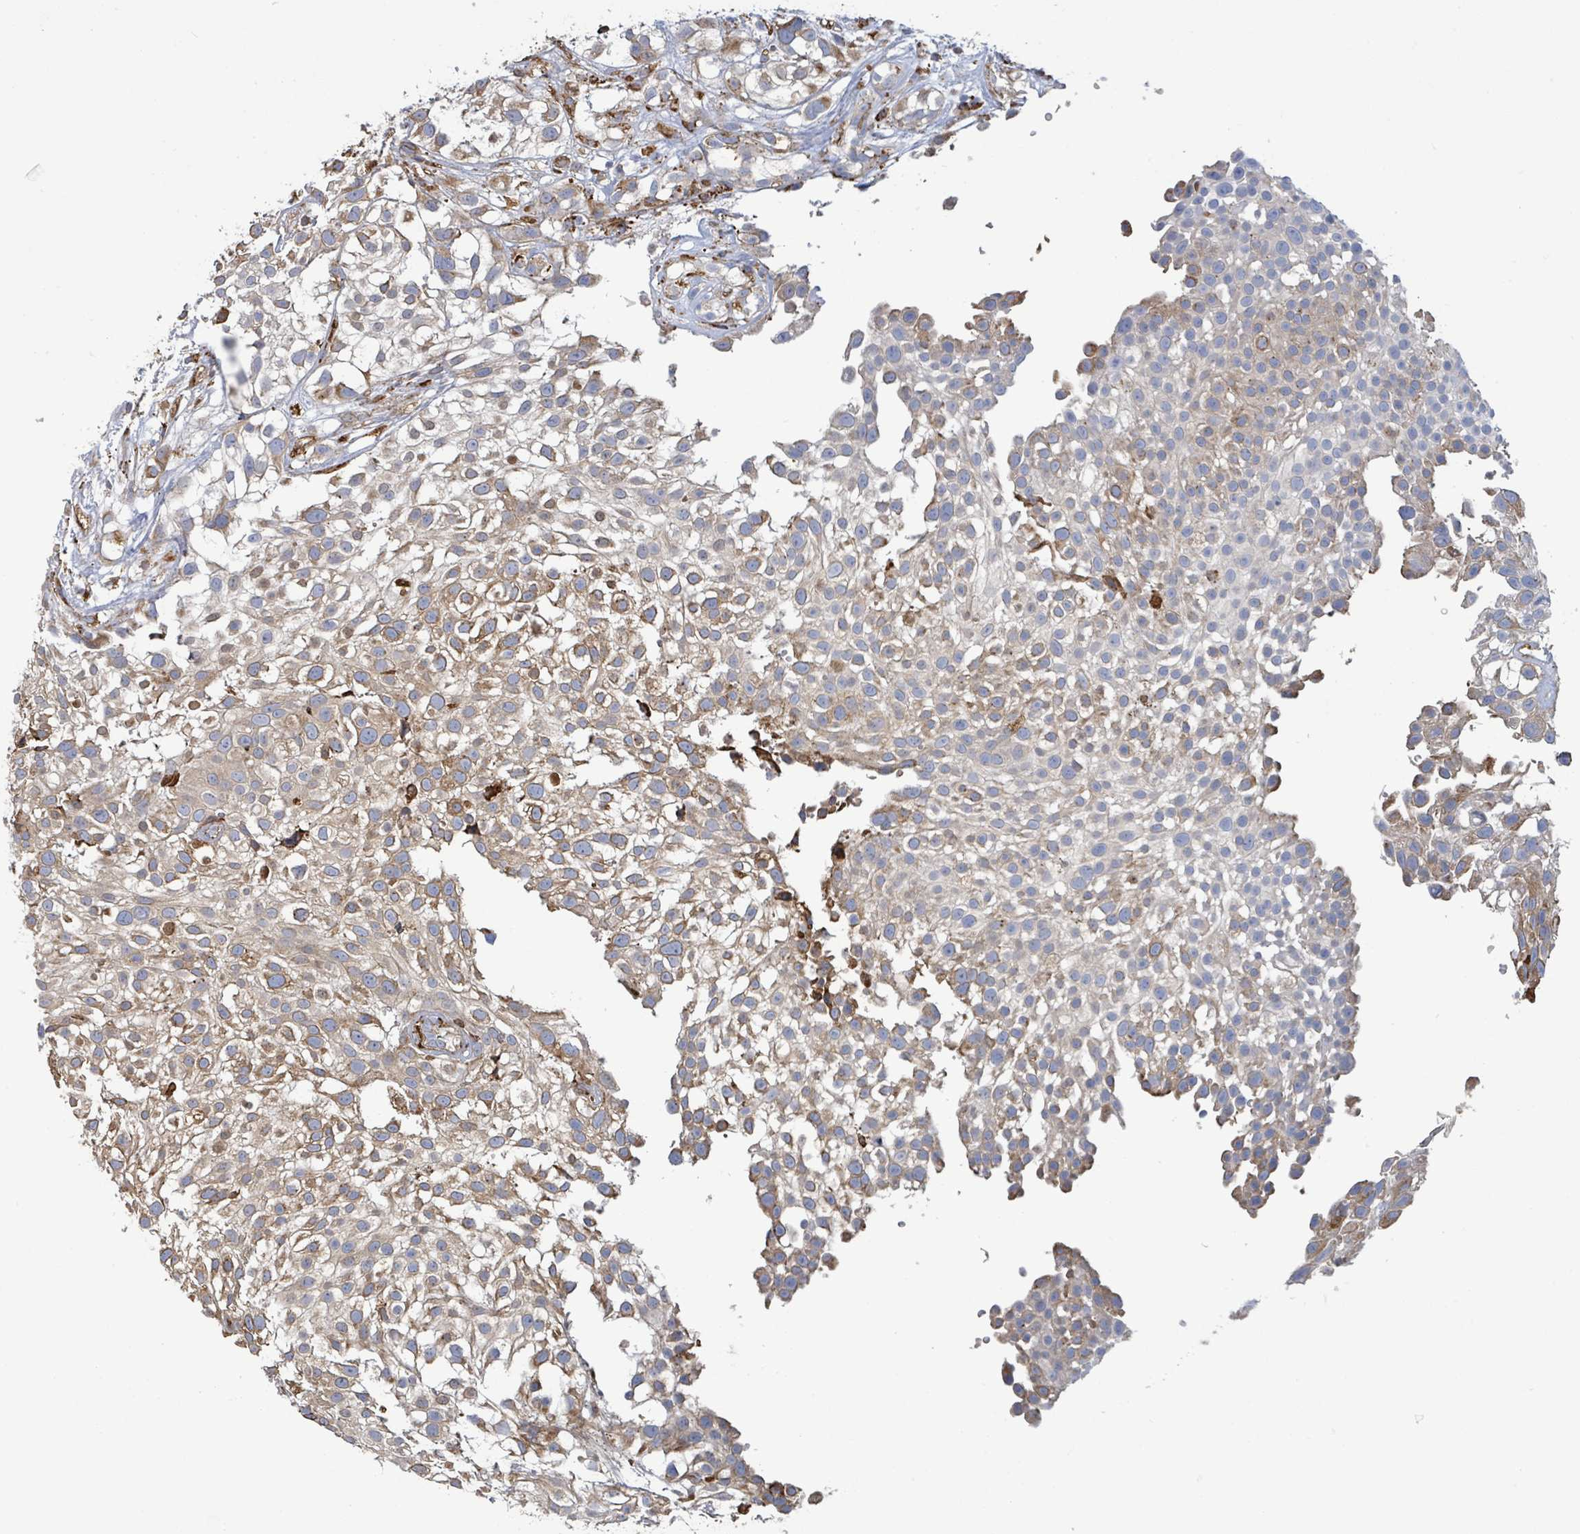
{"staining": {"intensity": "moderate", "quantity": "25%-75%", "location": "cytoplasmic/membranous"}, "tissue": "urothelial cancer", "cell_type": "Tumor cells", "image_type": "cancer", "snomed": [{"axis": "morphology", "description": "Urothelial carcinoma, High grade"}, {"axis": "topography", "description": "Urinary bladder"}], "caption": "DAB immunohistochemical staining of high-grade urothelial carcinoma demonstrates moderate cytoplasmic/membranous protein positivity in about 25%-75% of tumor cells.", "gene": "RFPL4A", "patient": {"sex": "male", "age": 56}}